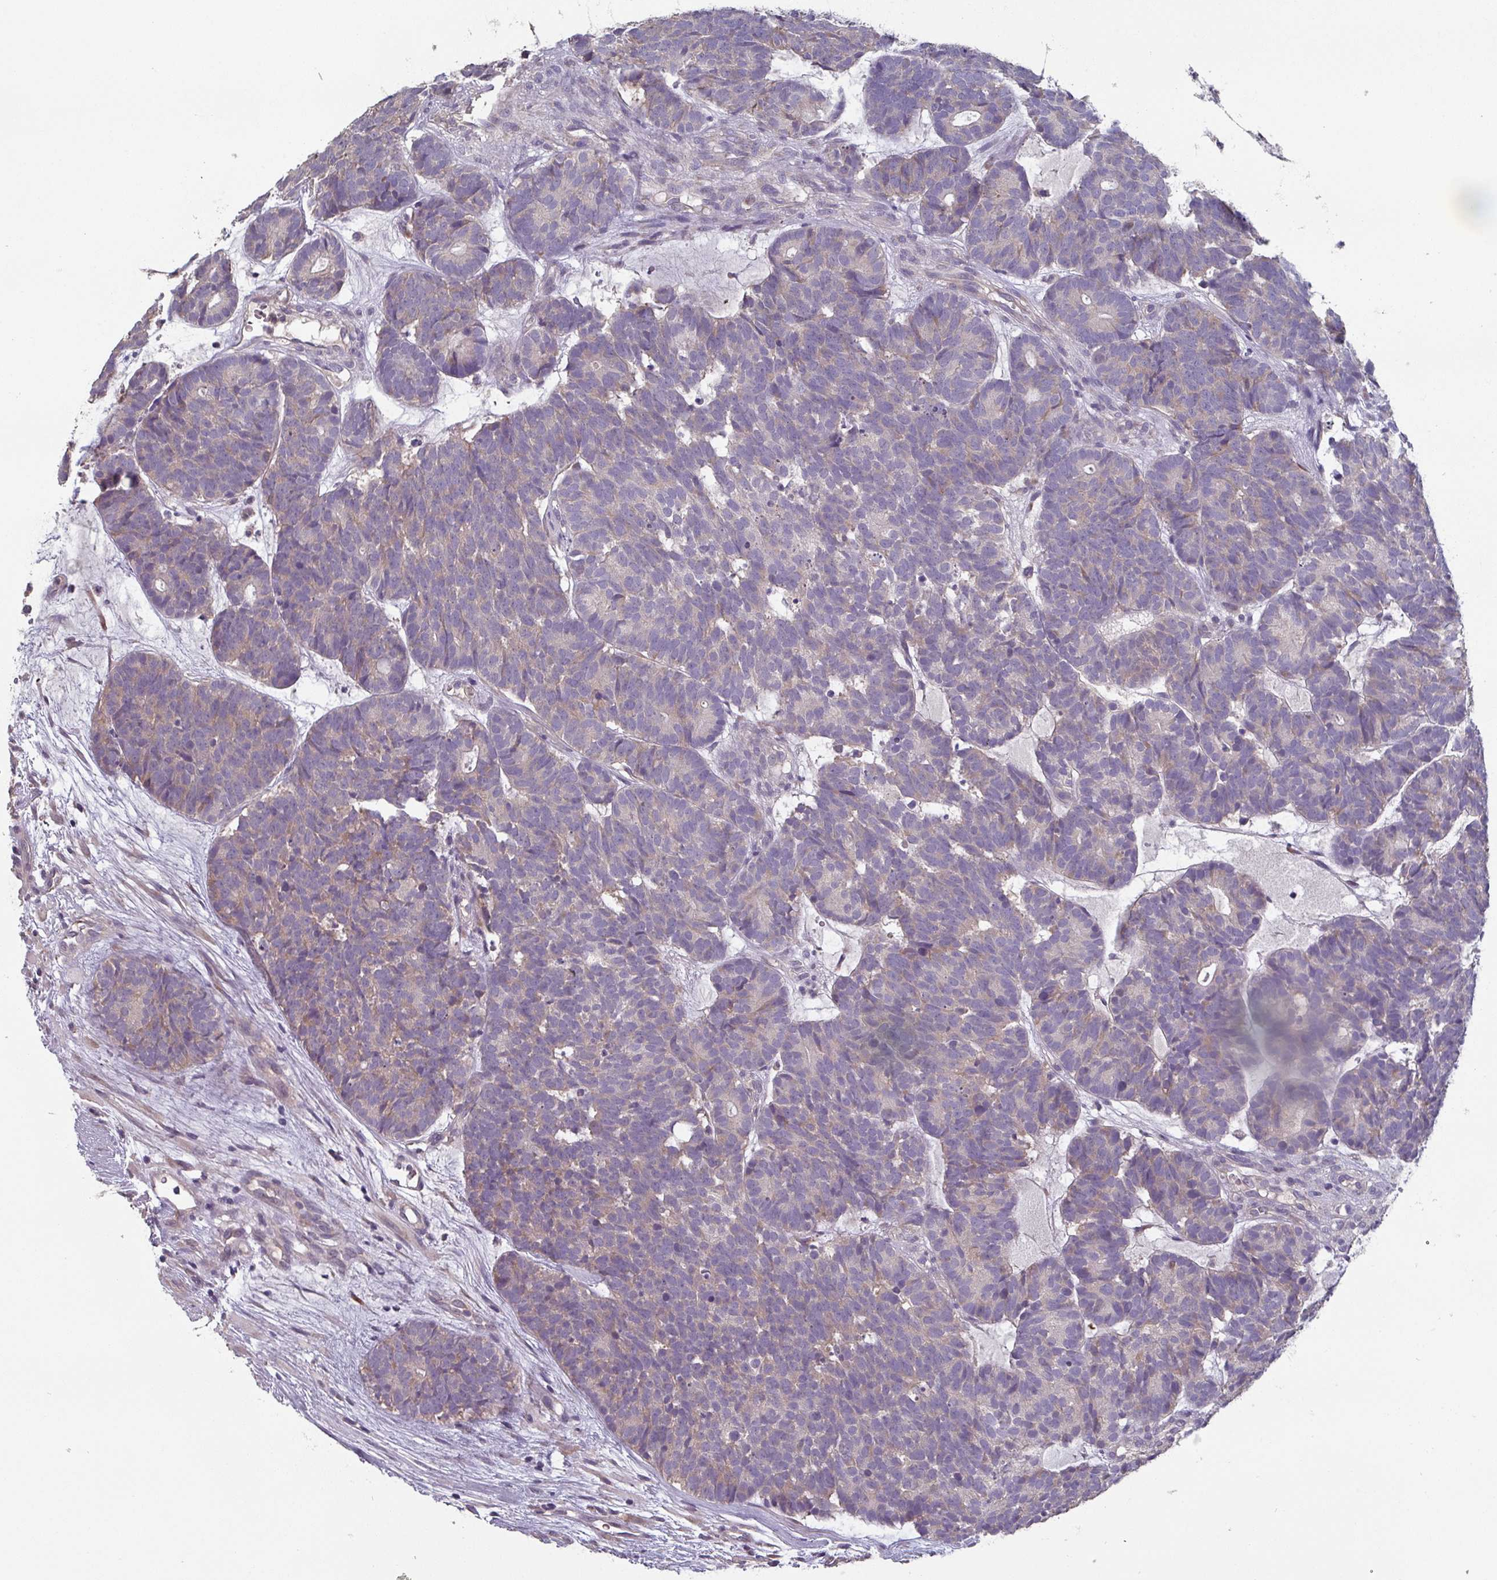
{"staining": {"intensity": "weak", "quantity": "<25%", "location": "cytoplasmic/membranous"}, "tissue": "head and neck cancer", "cell_type": "Tumor cells", "image_type": "cancer", "snomed": [{"axis": "morphology", "description": "Adenocarcinoma, NOS"}, {"axis": "topography", "description": "Head-Neck"}], "caption": "High magnification brightfield microscopy of head and neck cancer stained with DAB (3,3'-diaminobenzidine) (brown) and counterstained with hematoxylin (blue): tumor cells show no significant expression.", "gene": "PRAMEF8", "patient": {"sex": "female", "age": 81}}